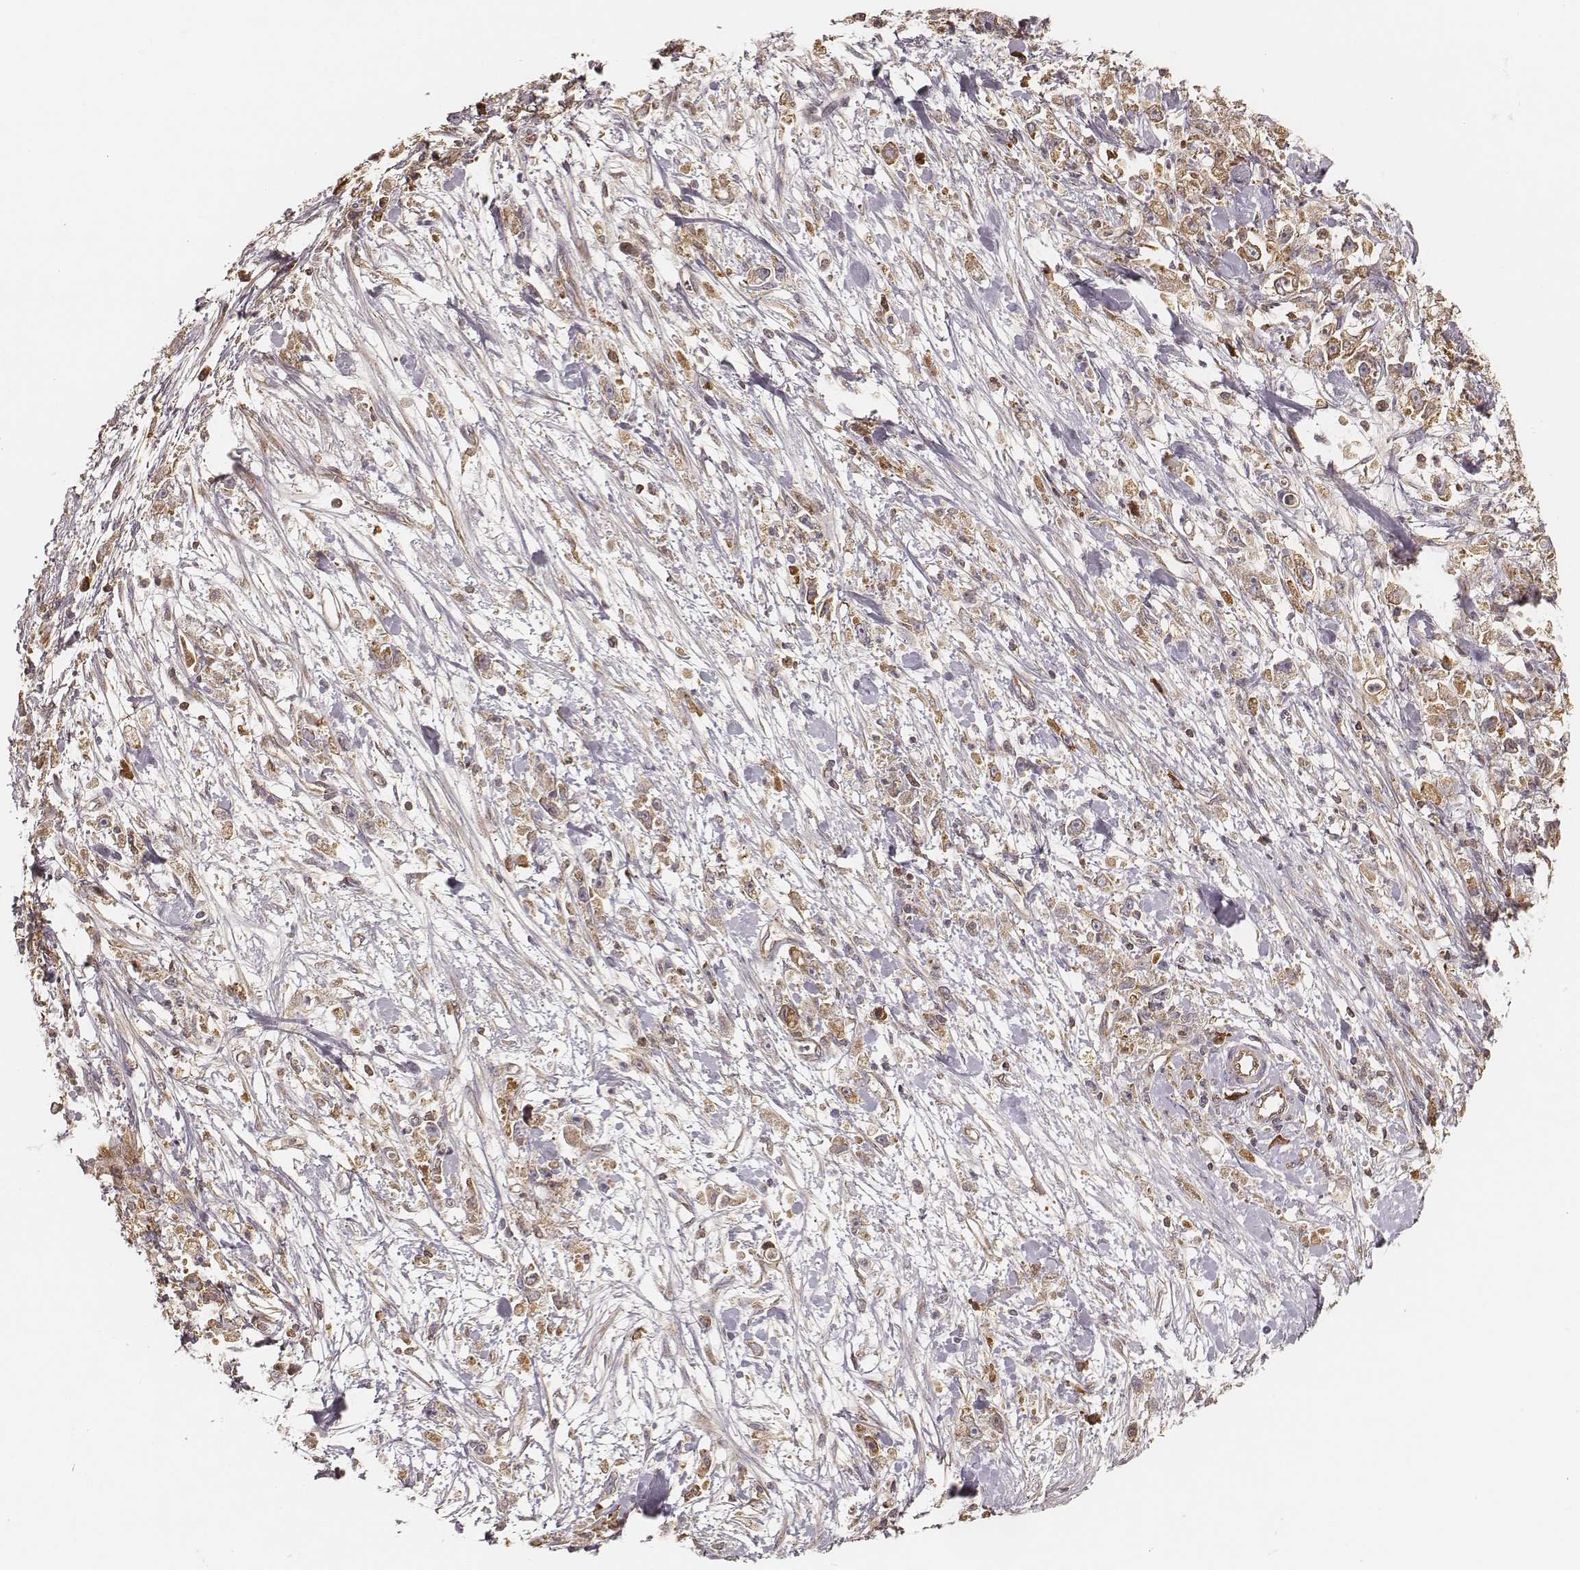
{"staining": {"intensity": "strong", "quantity": ">75%", "location": "cytoplasmic/membranous"}, "tissue": "stomach cancer", "cell_type": "Tumor cells", "image_type": "cancer", "snomed": [{"axis": "morphology", "description": "Adenocarcinoma, NOS"}, {"axis": "topography", "description": "Stomach"}], "caption": "An image of stomach adenocarcinoma stained for a protein shows strong cytoplasmic/membranous brown staining in tumor cells.", "gene": "CARS1", "patient": {"sex": "female", "age": 59}}